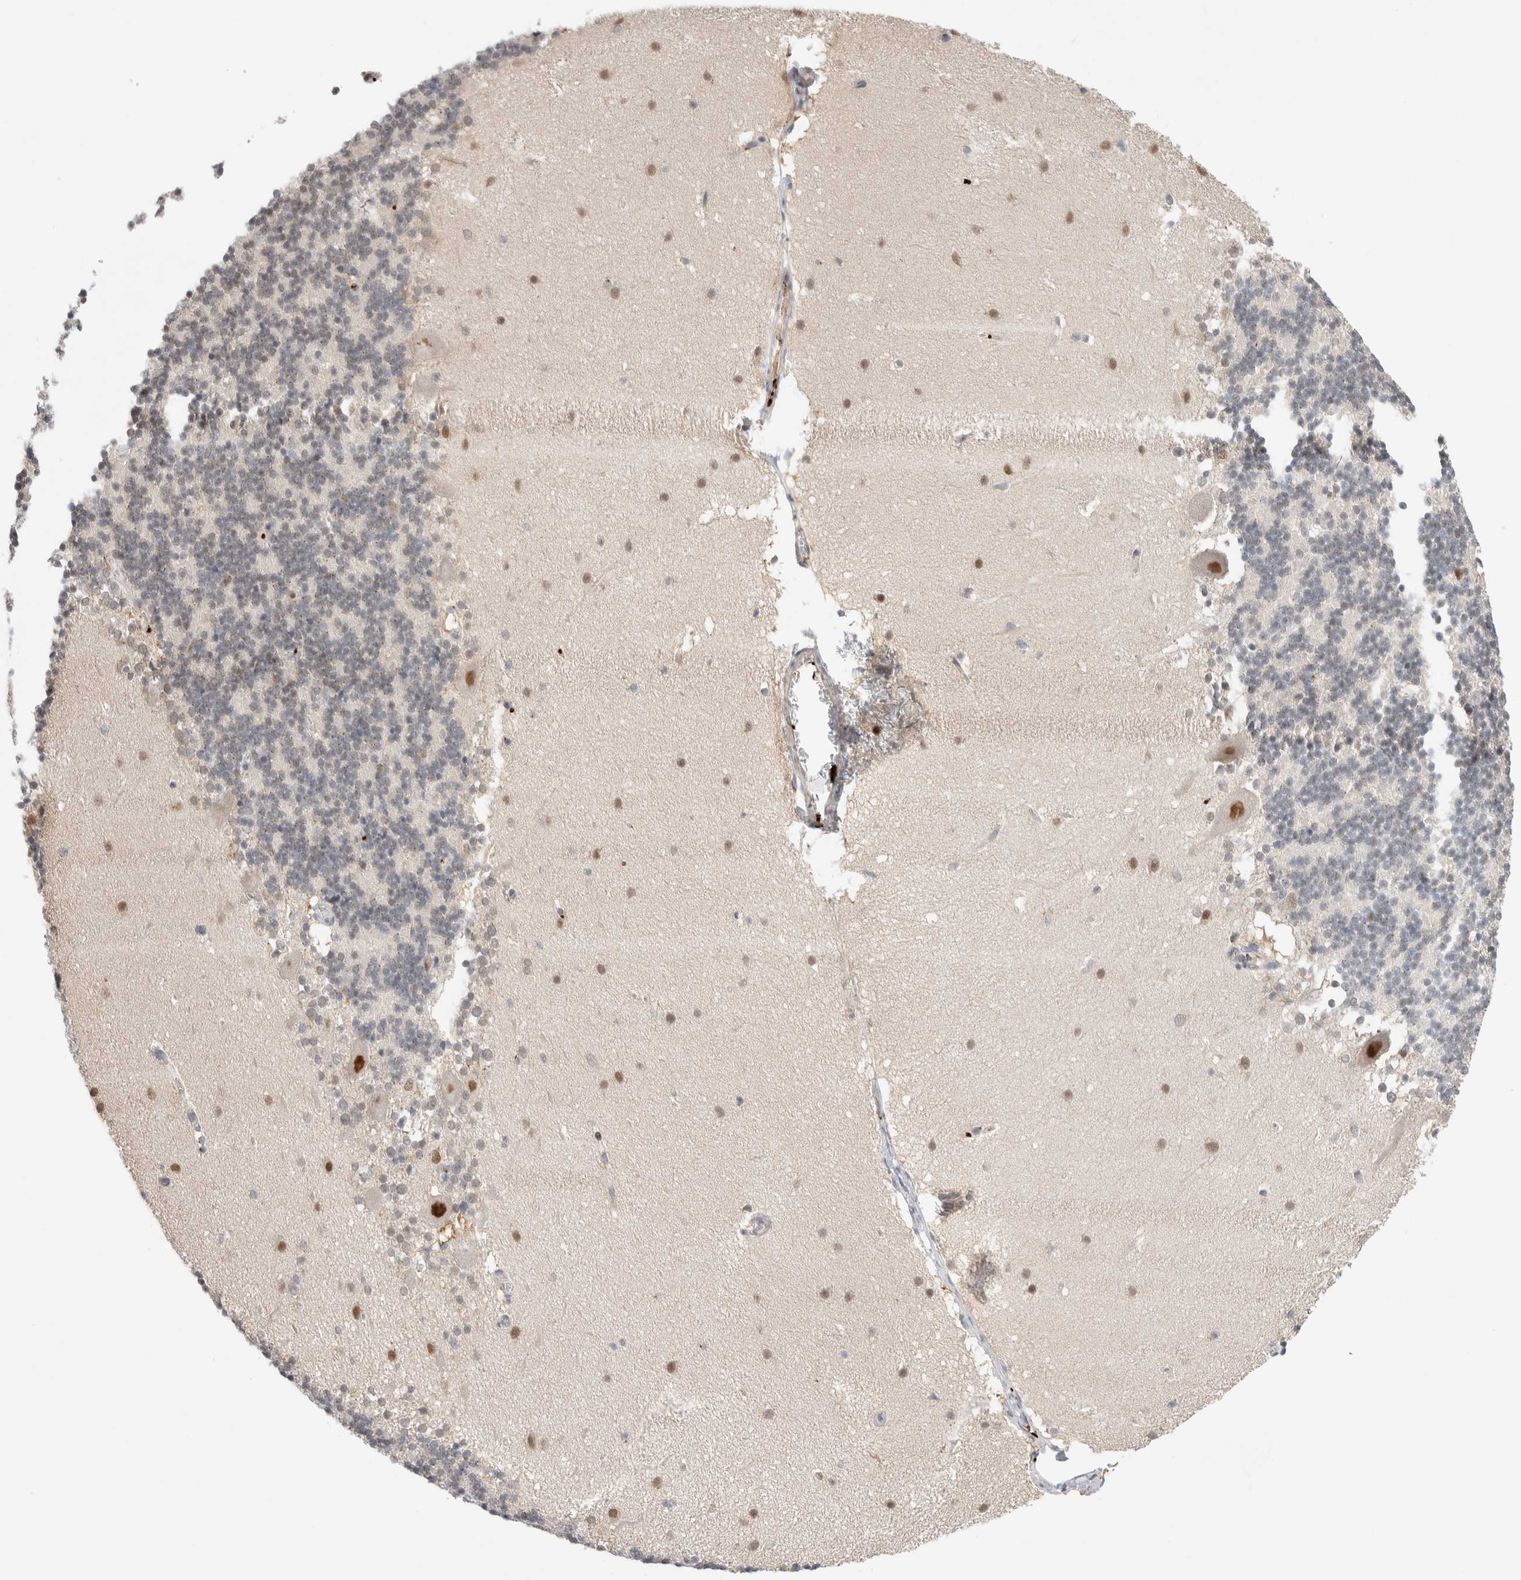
{"staining": {"intensity": "weak", "quantity": "25%-75%", "location": "nuclear"}, "tissue": "cerebellum", "cell_type": "Cells in granular layer", "image_type": "normal", "snomed": [{"axis": "morphology", "description": "Normal tissue, NOS"}, {"axis": "topography", "description": "Cerebellum"}], "caption": "Immunohistochemistry (IHC) (DAB (3,3'-diaminobenzidine)) staining of normal cerebellum shows weak nuclear protein expression in about 25%-75% of cells in granular layer.", "gene": "VPS28", "patient": {"sex": "female", "age": 19}}